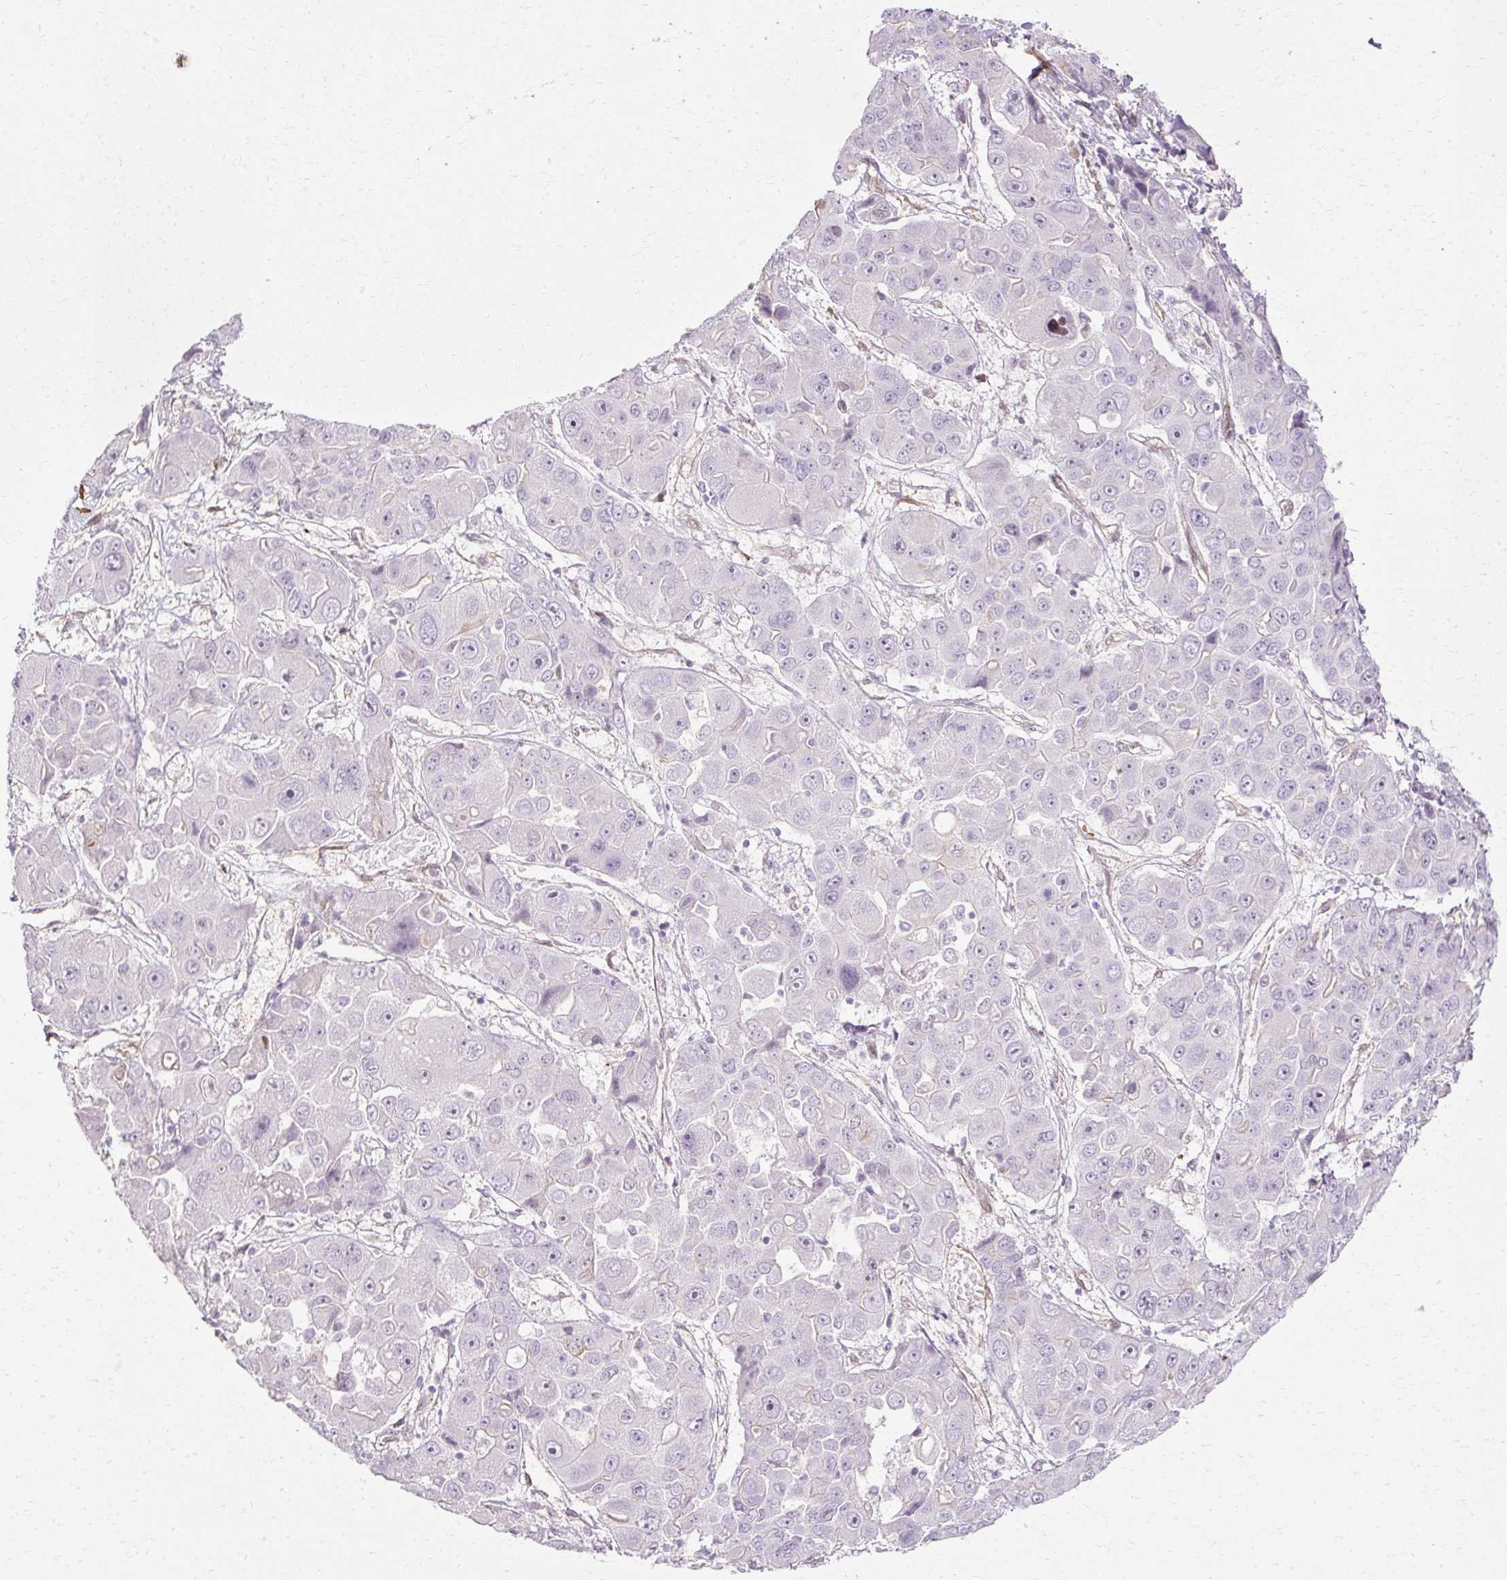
{"staining": {"intensity": "negative", "quantity": "none", "location": "none"}, "tissue": "liver cancer", "cell_type": "Tumor cells", "image_type": "cancer", "snomed": [{"axis": "morphology", "description": "Cholangiocarcinoma"}, {"axis": "topography", "description": "Liver"}], "caption": "The histopathology image reveals no staining of tumor cells in liver cholangiocarcinoma.", "gene": "CNN3", "patient": {"sex": "male", "age": 67}}